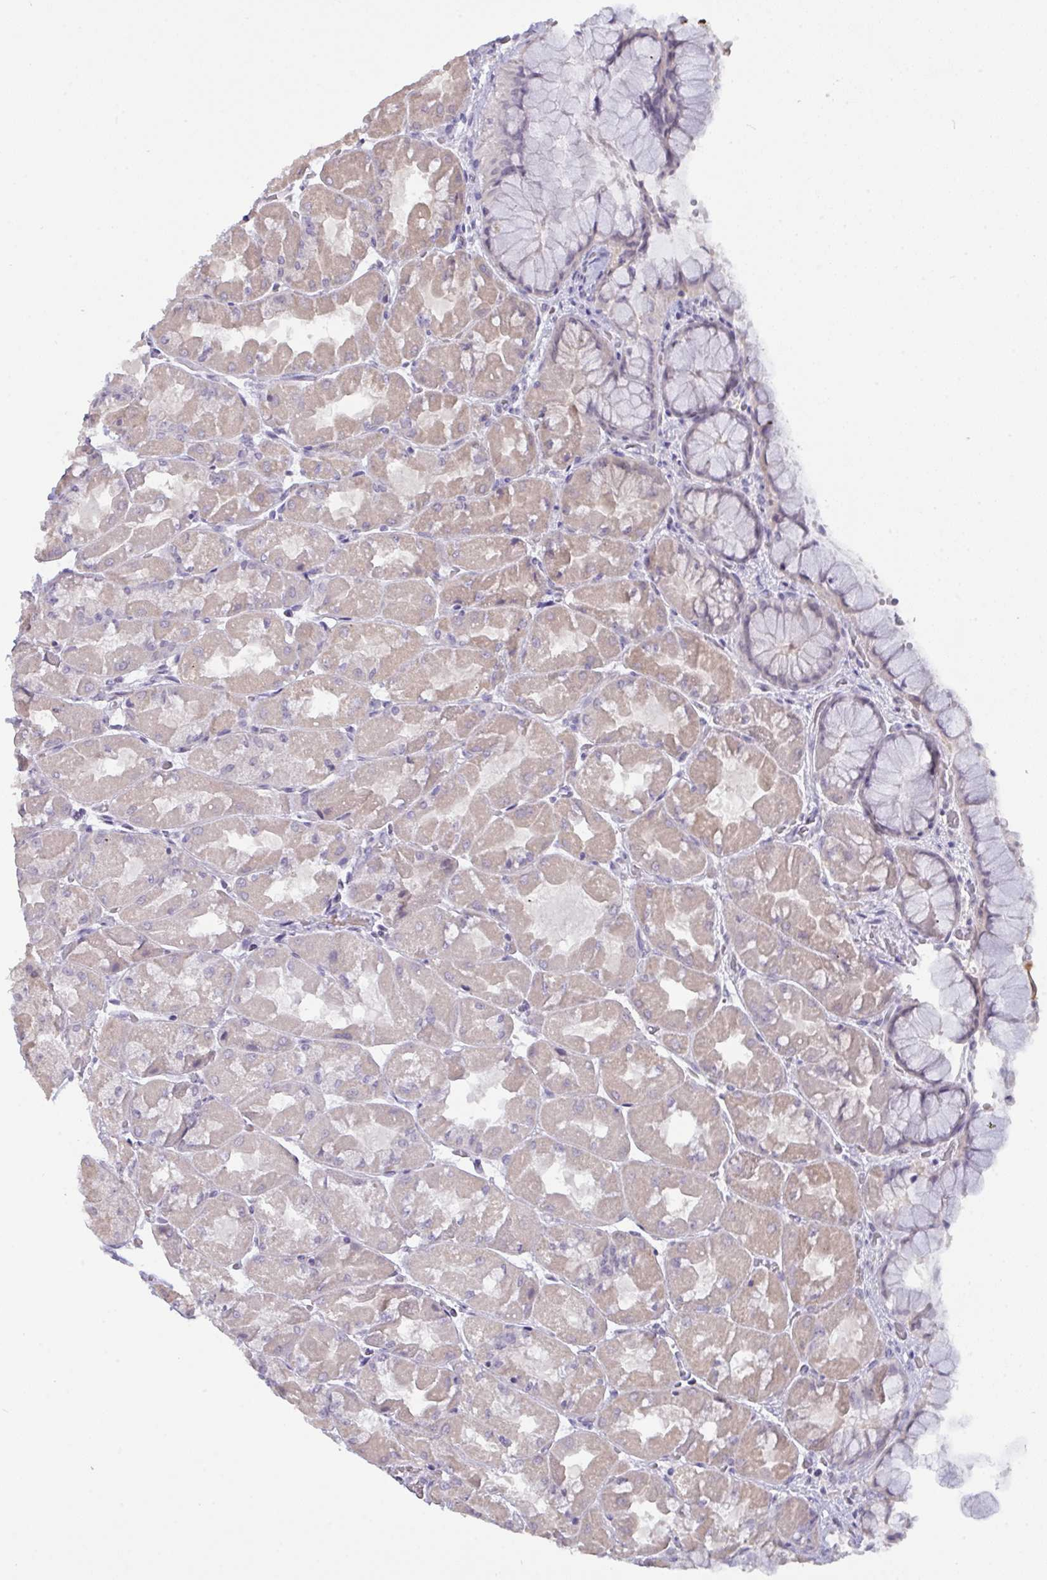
{"staining": {"intensity": "weak", "quantity": "25%-75%", "location": "cytoplasmic/membranous"}, "tissue": "stomach", "cell_type": "Glandular cells", "image_type": "normal", "snomed": [{"axis": "morphology", "description": "Normal tissue, NOS"}, {"axis": "topography", "description": "Stomach"}], "caption": "IHC photomicrograph of benign stomach: human stomach stained using immunohistochemistry demonstrates low levels of weak protein expression localized specifically in the cytoplasmic/membranous of glandular cells, appearing as a cytoplasmic/membranous brown color.", "gene": "ZNF784", "patient": {"sex": "female", "age": 61}}